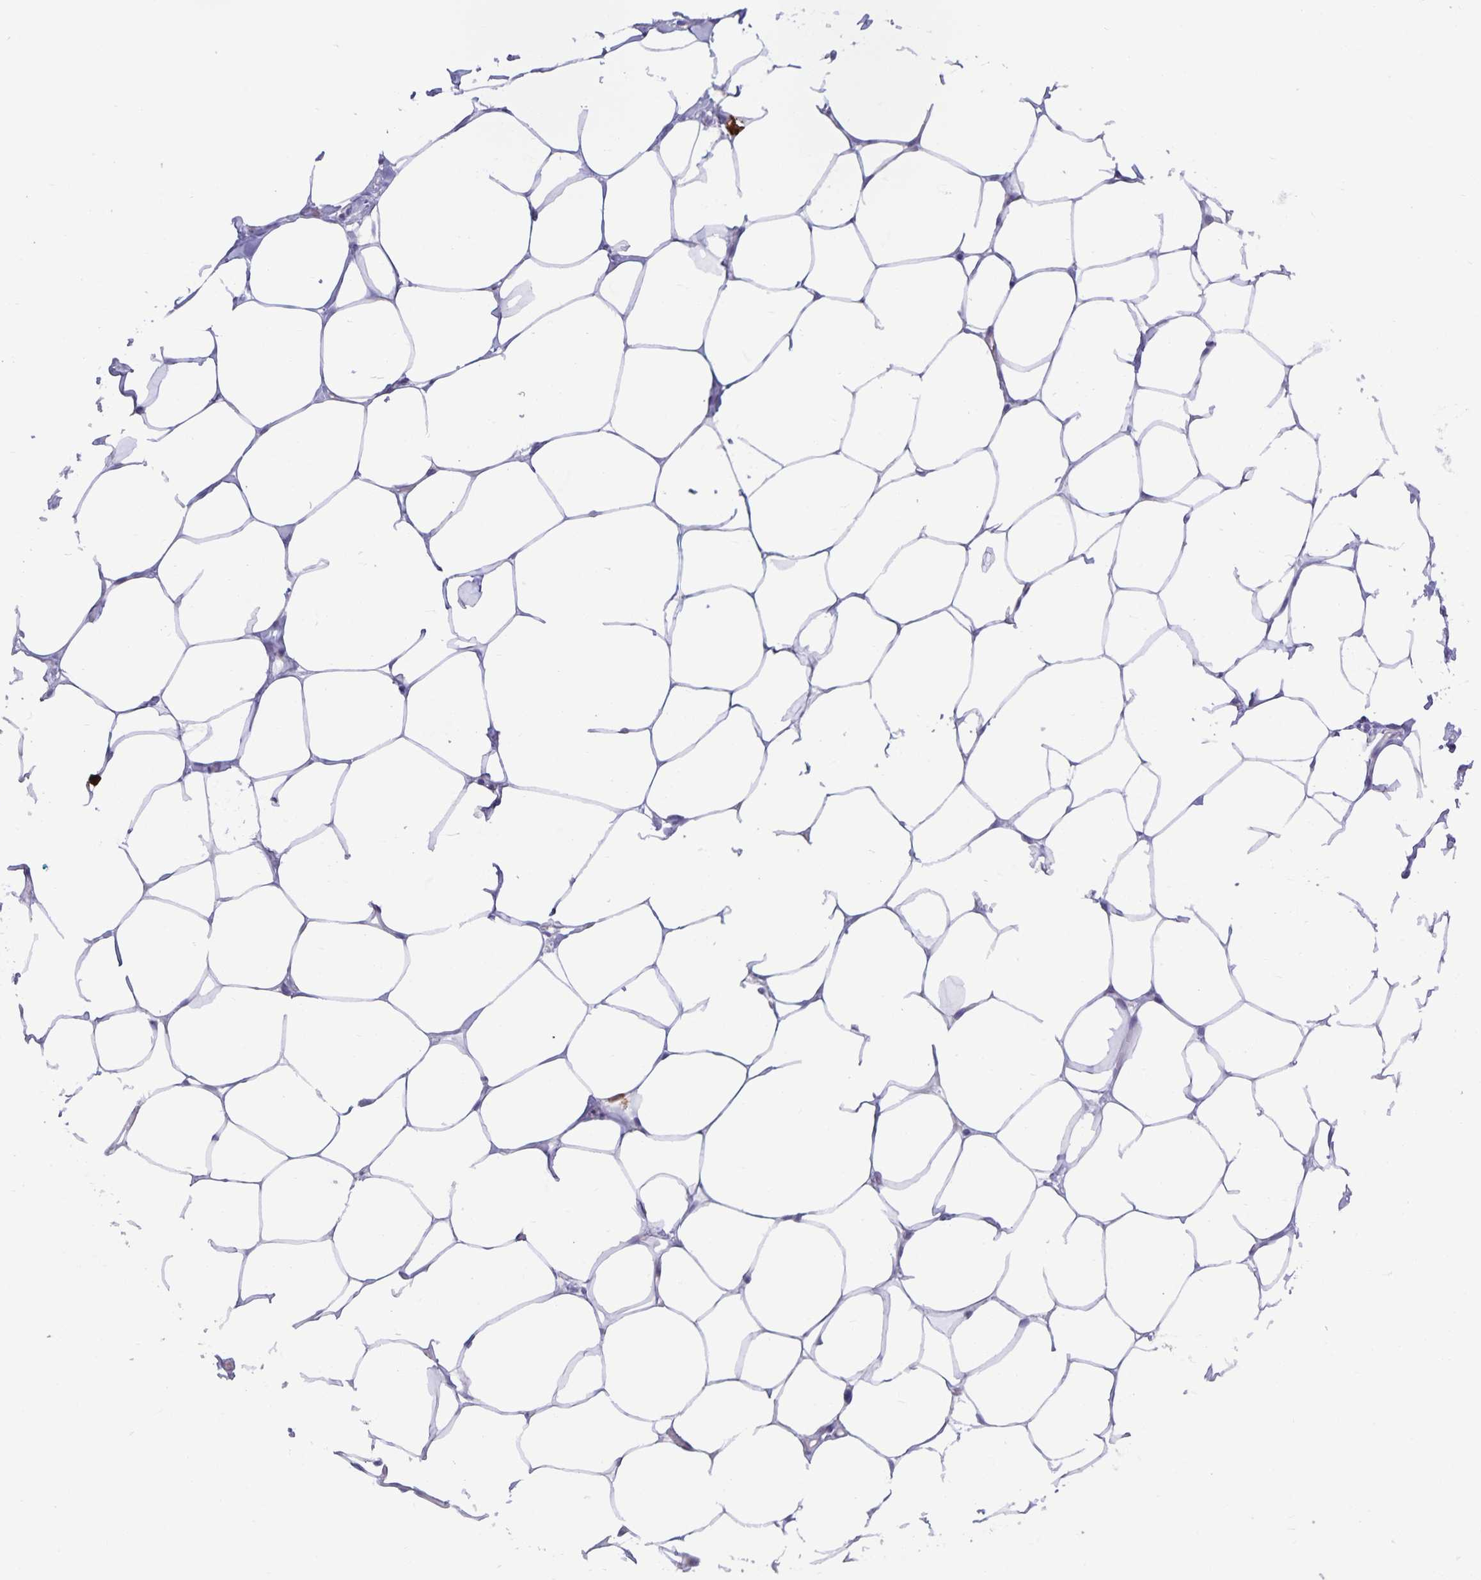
{"staining": {"intensity": "negative", "quantity": "none", "location": "none"}, "tissue": "breast", "cell_type": "Adipocytes", "image_type": "normal", "snomed": [{"axis": "morphology", "description": "Normal tissue, NOS"}, {"axis": "topography", "description": "Breast"}], "caption": "Micrograph shows no significant protein staining in adipocytes of unremarkable breast.", "gene": "IBTK", "patient": {"sex": "female", "age": 27}}